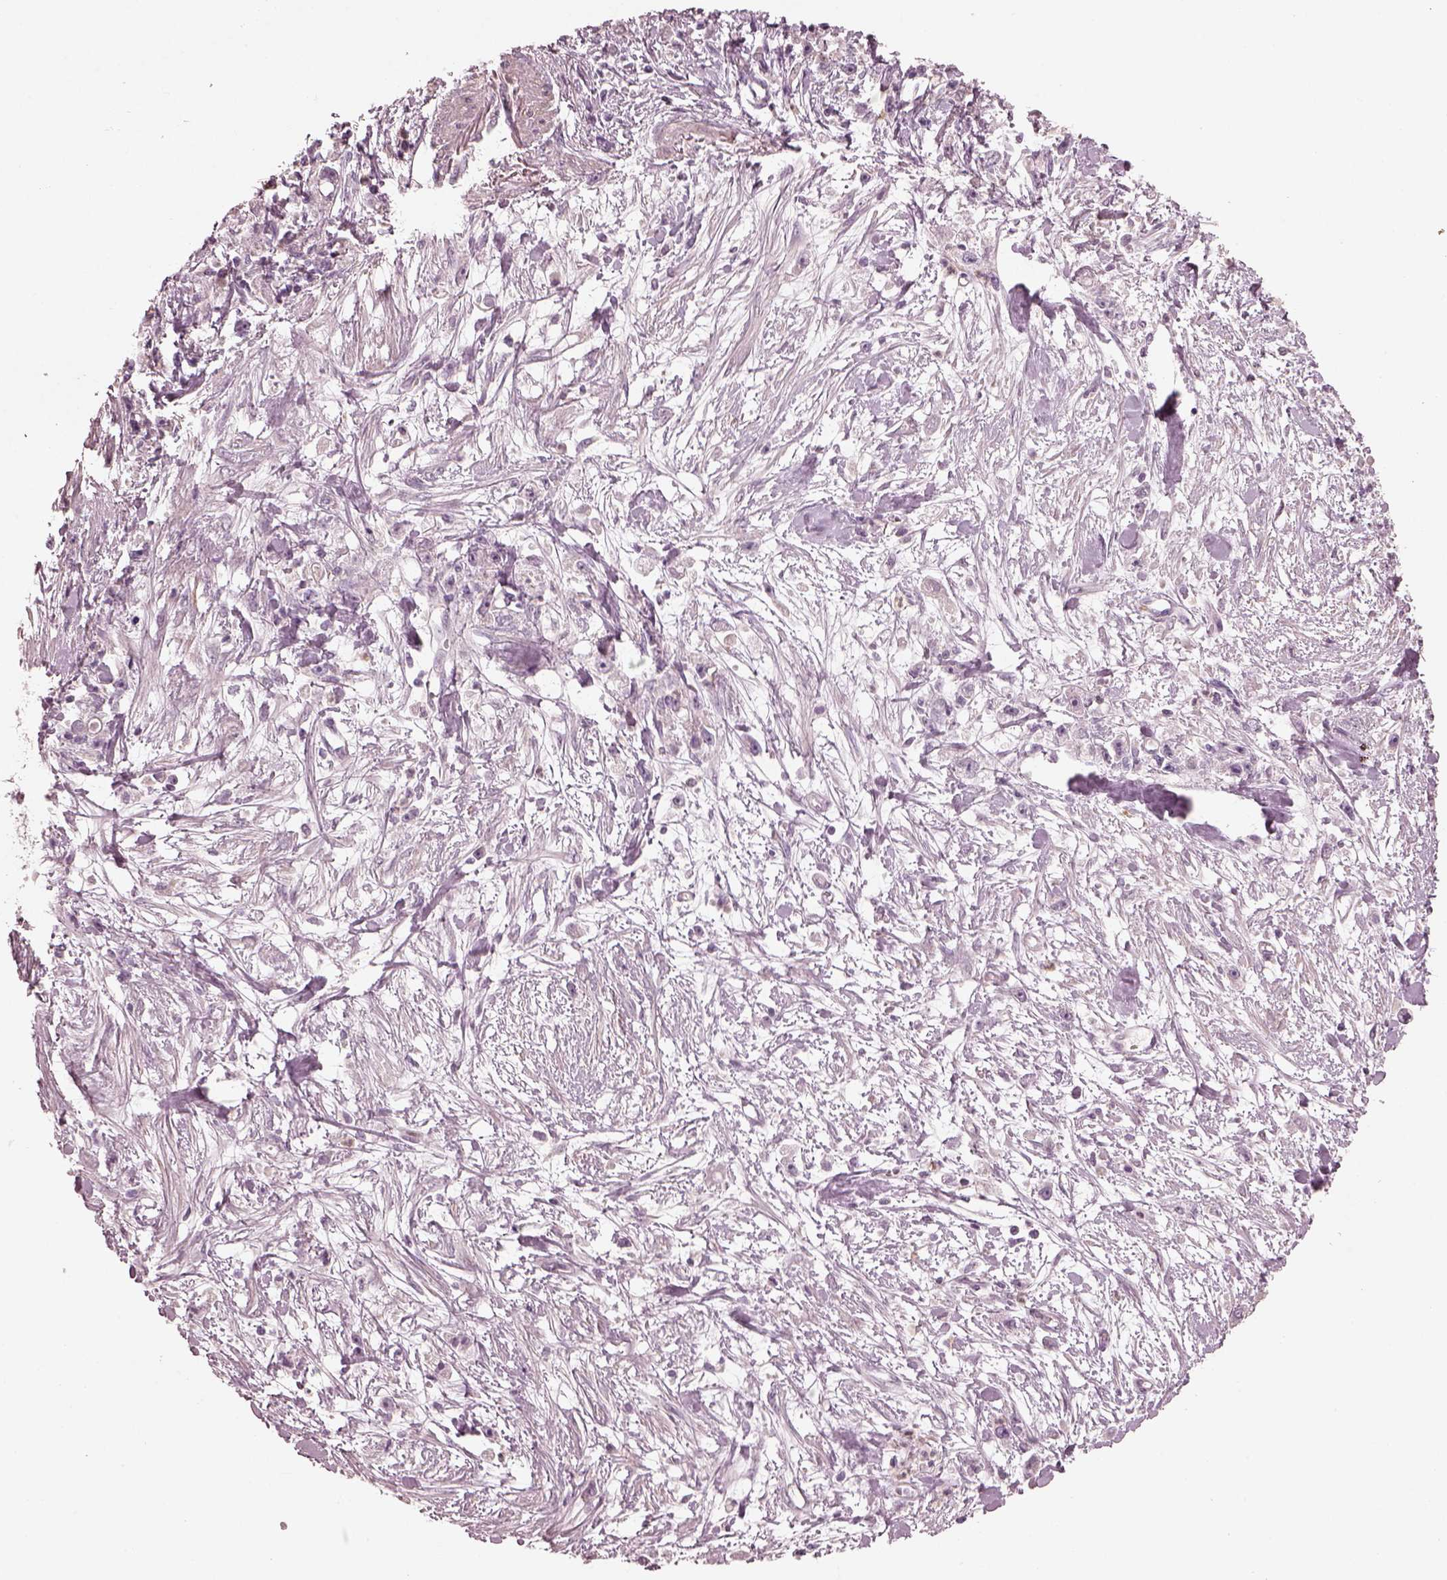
{"staining": {"intensity": "negative", "quantity": "none", "location": "none"}, "tissue": "stomach cancer", "cell_type": "Tumor cells", "image_type": "cancer", "snomed": [{"axis": "morphology", "description": "Adenocarcinoma, NOS"}, {"axis": "topography", "description": "Stomach"}], "caption": "Immunohistochemical staining of human stomach cancer (adenocarcinoma) demonstrates no significant positivity in tumor cells.", "gene": "OPTC", "patient": {"sex": "female", "age": 59}}